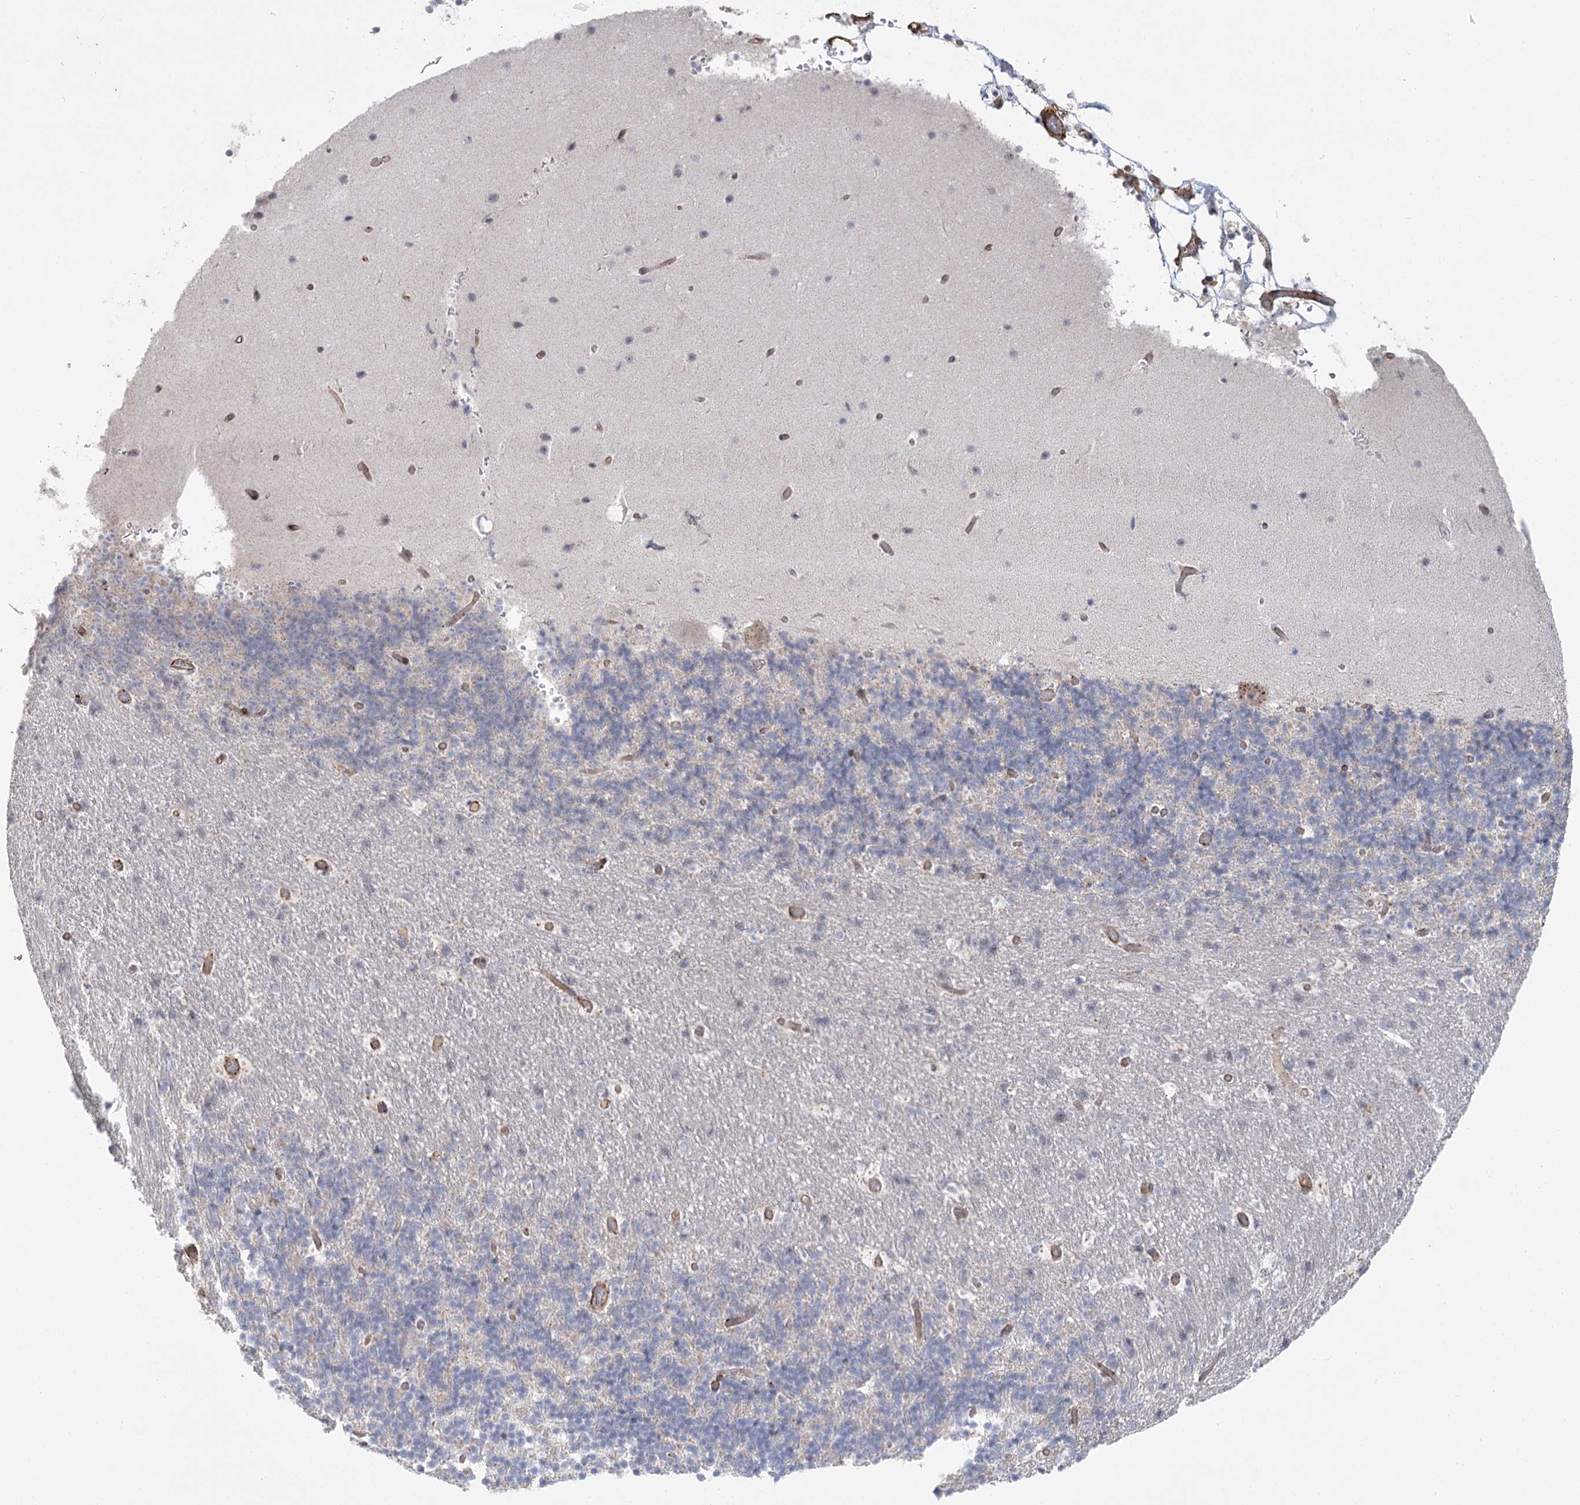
{"staining": {"intensity": "negative", "quantity": "none", "location": "none"}, "tissue": "cerebellum", "cell_type": "Cells in granular layer", "image_type": "normal", "snomed": [{"axis": "morphology", "description": "Normal tissue, NOS"}, {"axis": "topography", "description": "Cerebellum"}], "caption": "Cerebellum stained for a protein using IHC displays no staining cells in granular layer.", "gene": "AMTN", "patient": {"sex": "male", "age": 57}}